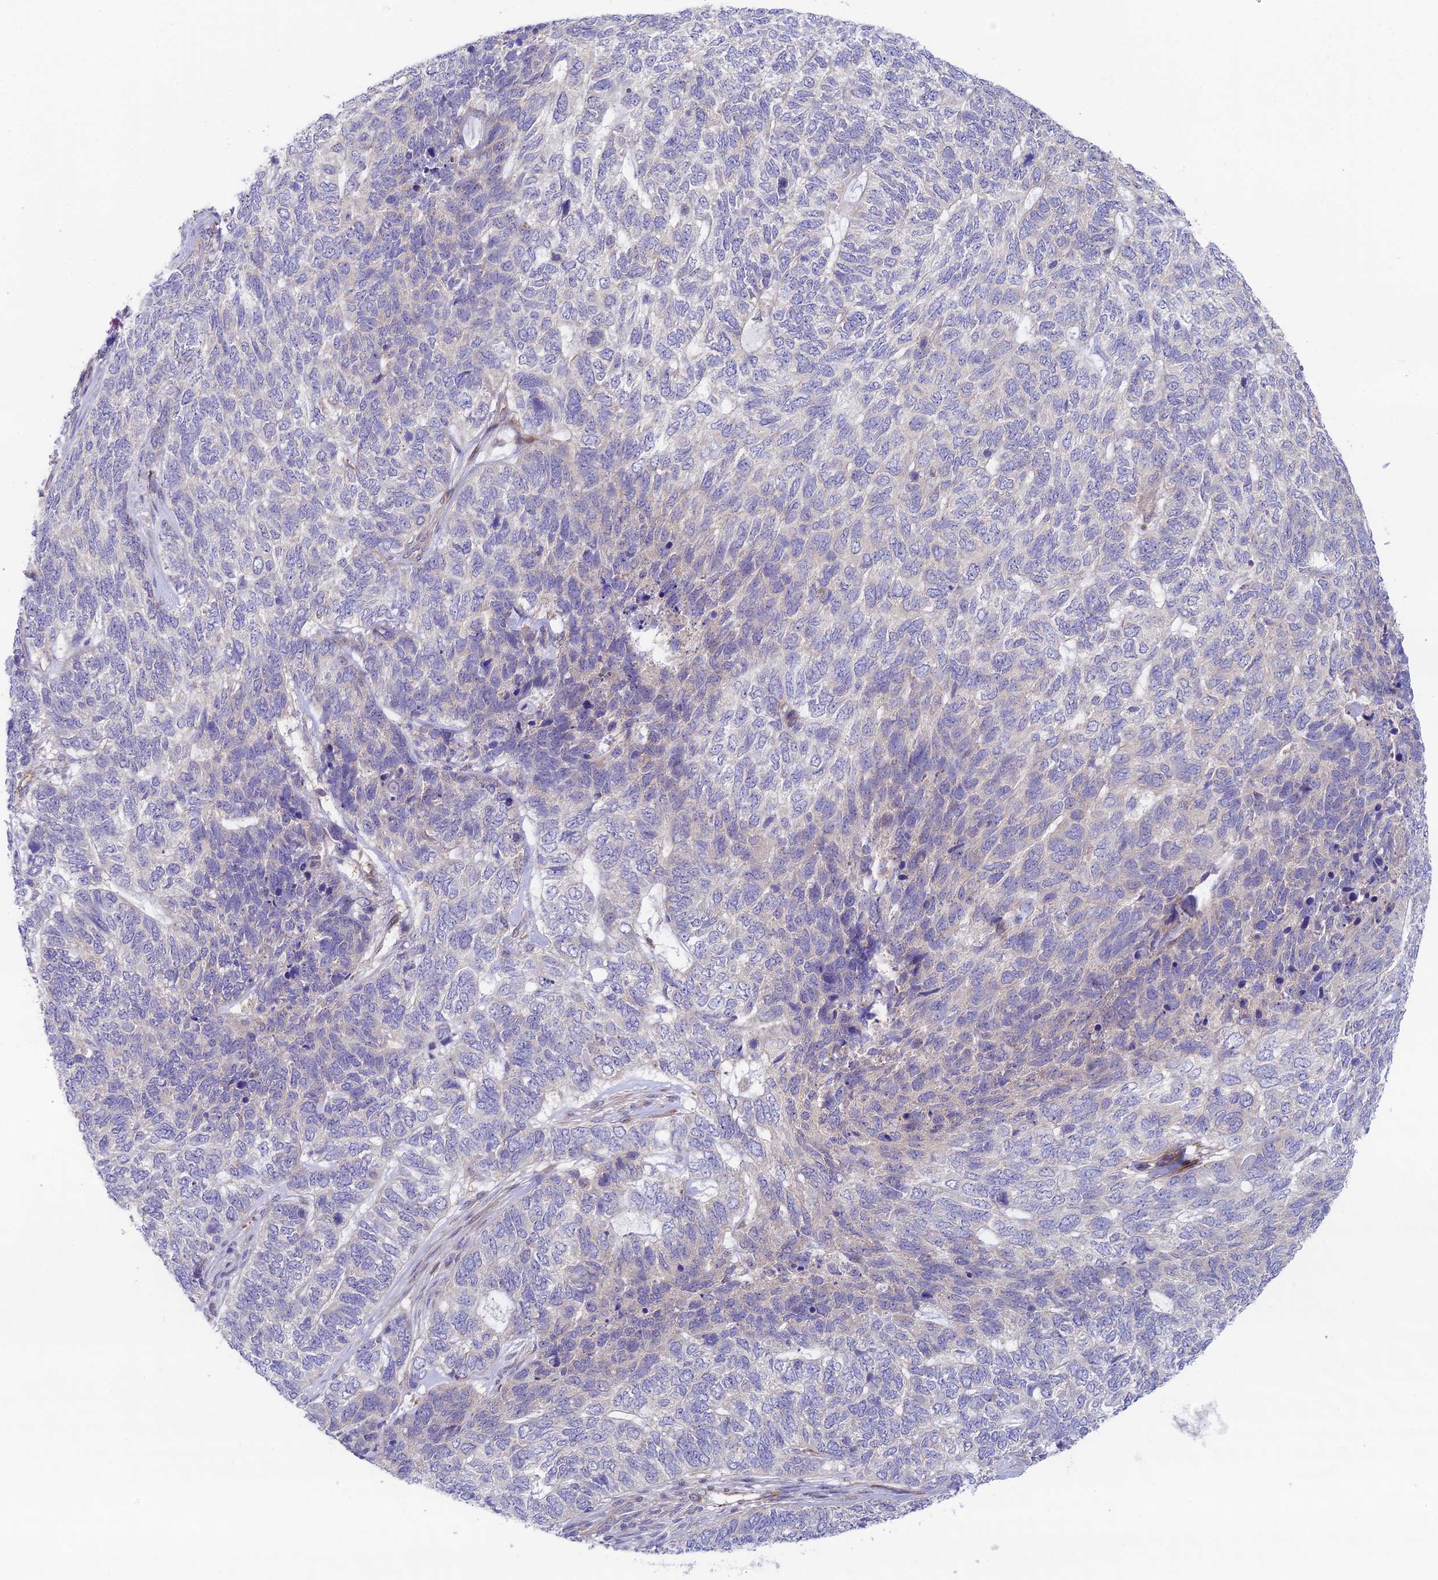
{"staining": {"intensity": "weak", "quantity": "<25%", "location": "cytoplasmic/membranous"}, "tissue": "skin cancer", "cell_type": "Tumor cells", "image_type": "cancer", "snomed": [{"axis": "morphology", "description": "Basal cell carcinoma"}, {"axis": "topography", "description": "Skin"}], "caption": "Skin basal cell carcinoma stained for a protein using IHC shows no expression tumor cells.", "gene": "ANKRD50", "patient": {"sex": "female", "age": 65}}